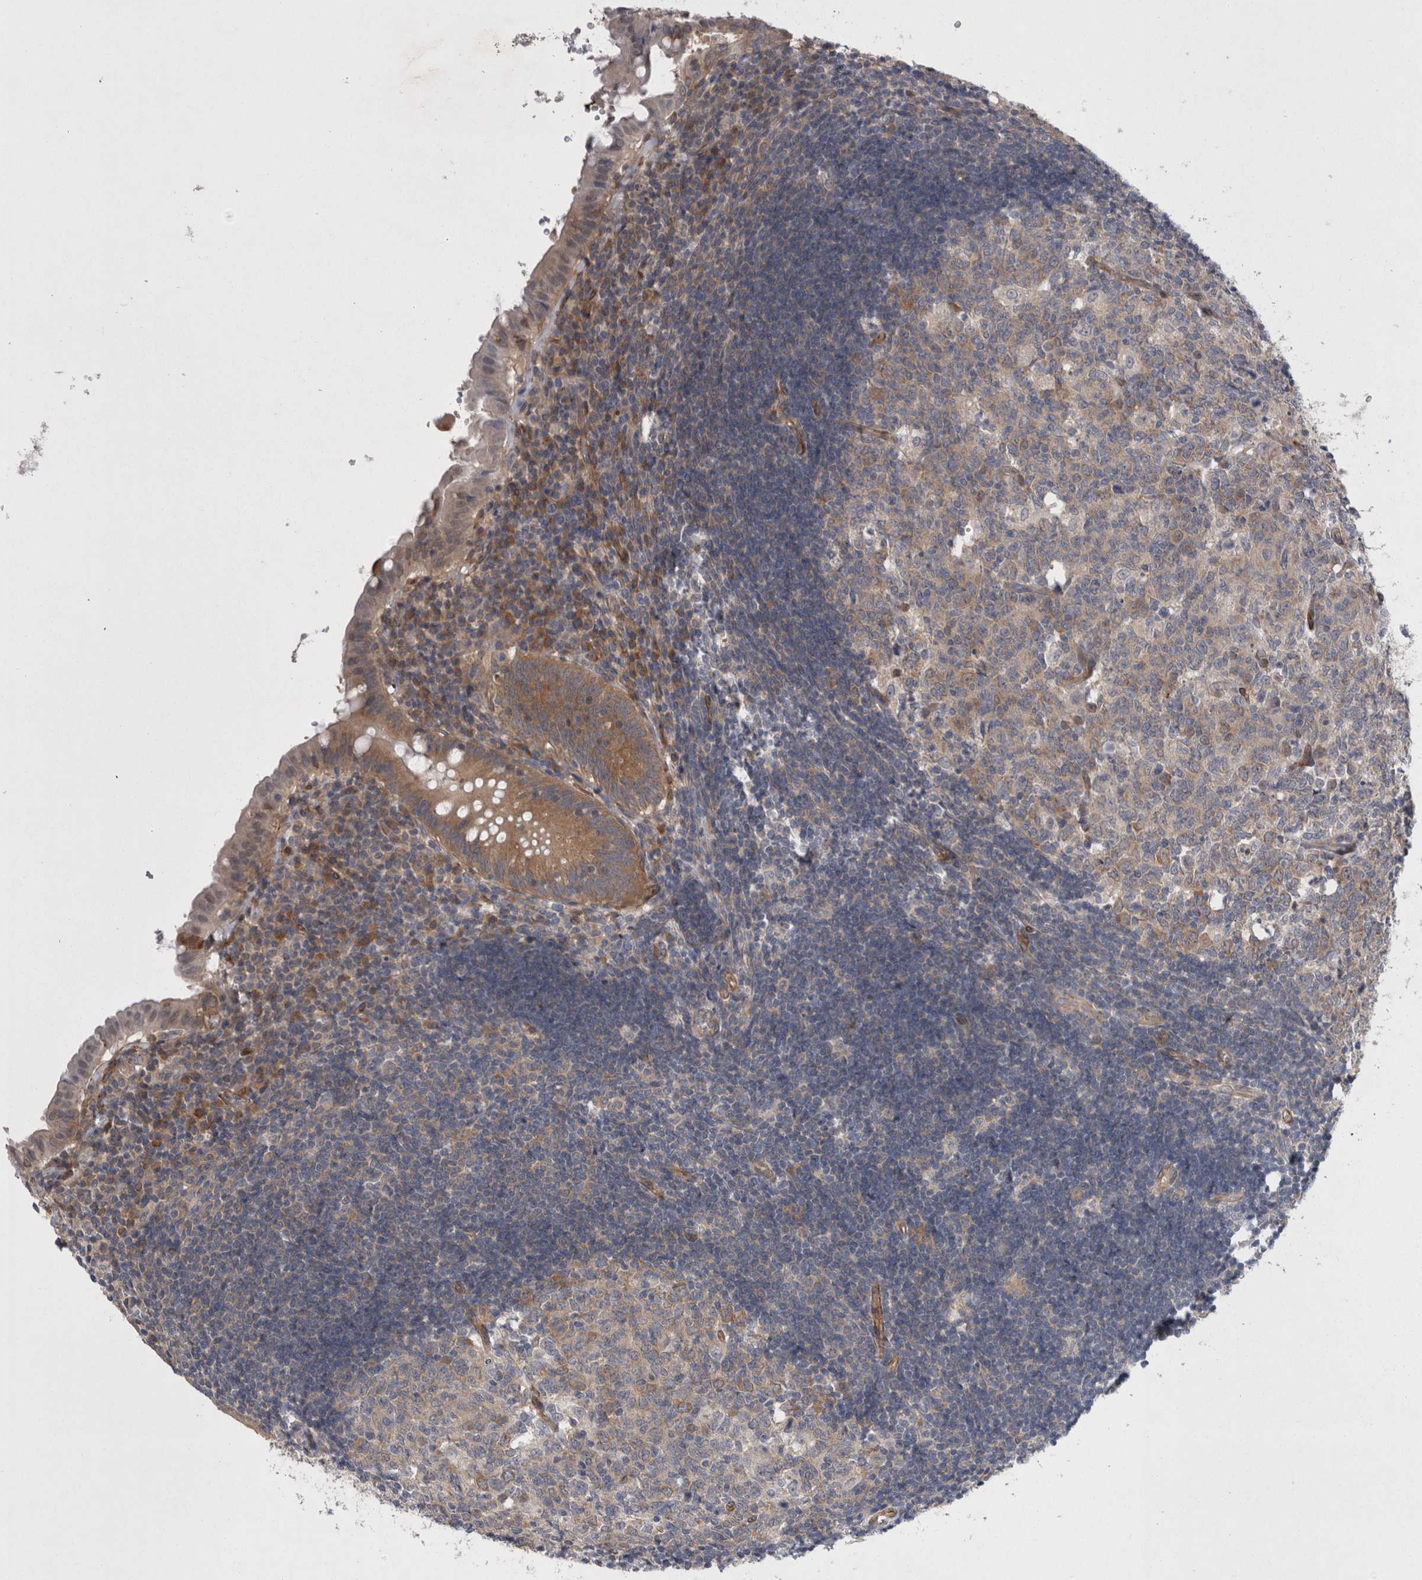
{"staining": {"intensity": "moderate", "quantity": "25%-75%", "location": "cytoplasmic/membranous"}, "tissue": "appendix", "cell_type": "Glandular cells", "image_type": "normal", "snomed": [{"axis": "morphology", "description": "Normal tissue, NOS"}, {"axis": "topography", "description": "Appendix"}], "caption": "Protein expression analysis of normal human appendix reveals moderate cytoplasmic/membranous staining in approximately 25%-75% of glandular cells. (IHC, brightfield microscopy, high magnification).", "gene": "DDX6", "patient": {"sex": "female", "age": 54}}